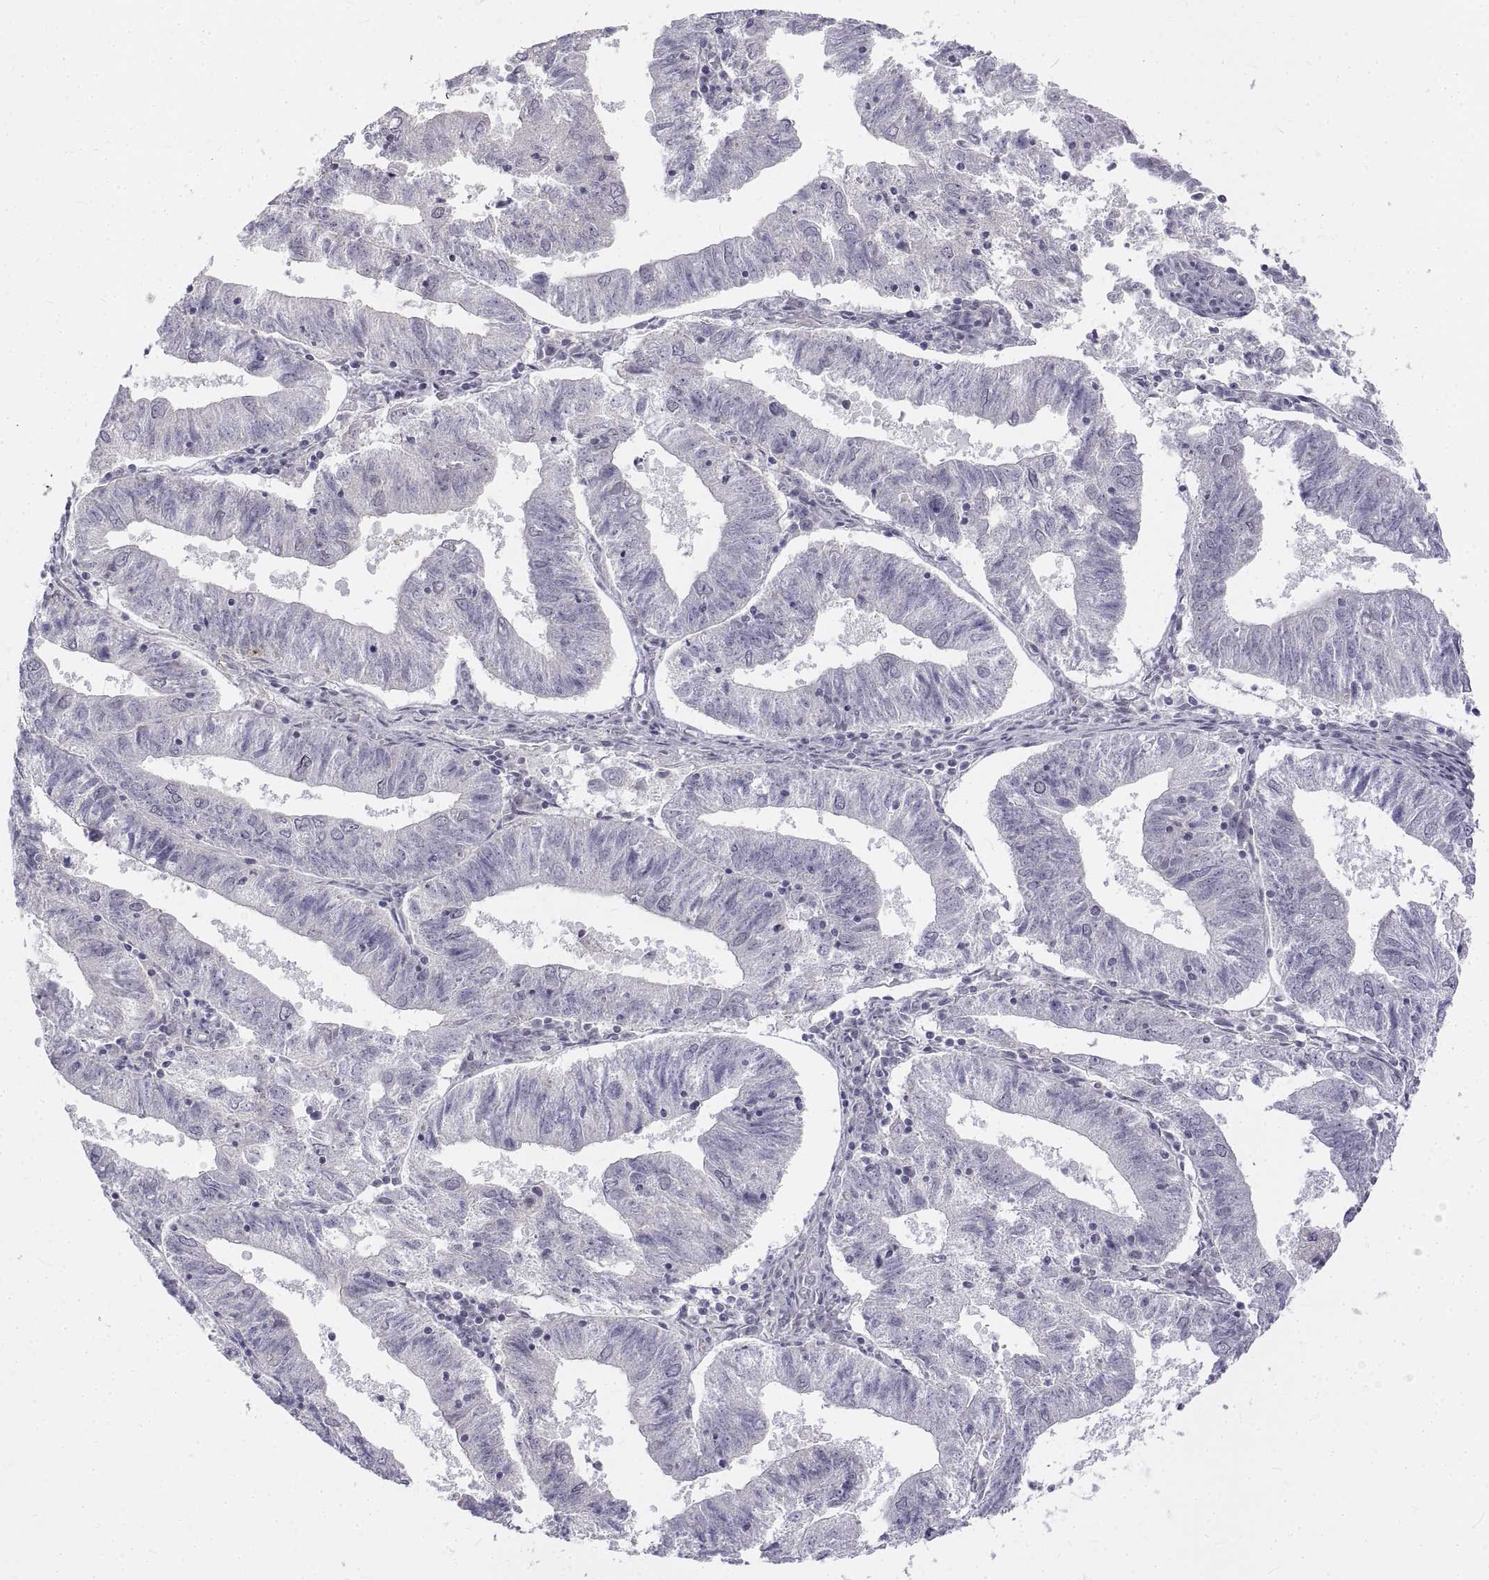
{"staining": {"intensity": "negative", "quantity": "none", "location": "none"}, "tissue": "endometrial cancer", "cell_type": "Tumor cells", "image_type": "cancer", "snomed": [{"axis": "morphology", "description": "Adenocarcinoma, NOS"}, {"axis": "topography", "description": "Endometrium"}], "caption": "This is an immunohistochemistry (IHC) histopathology image of human adenocarcinoma (endometrial). There is no positivity in tumor cells.", "gene": "ANO2", "patient": {"sex": "female", "age": 82}}